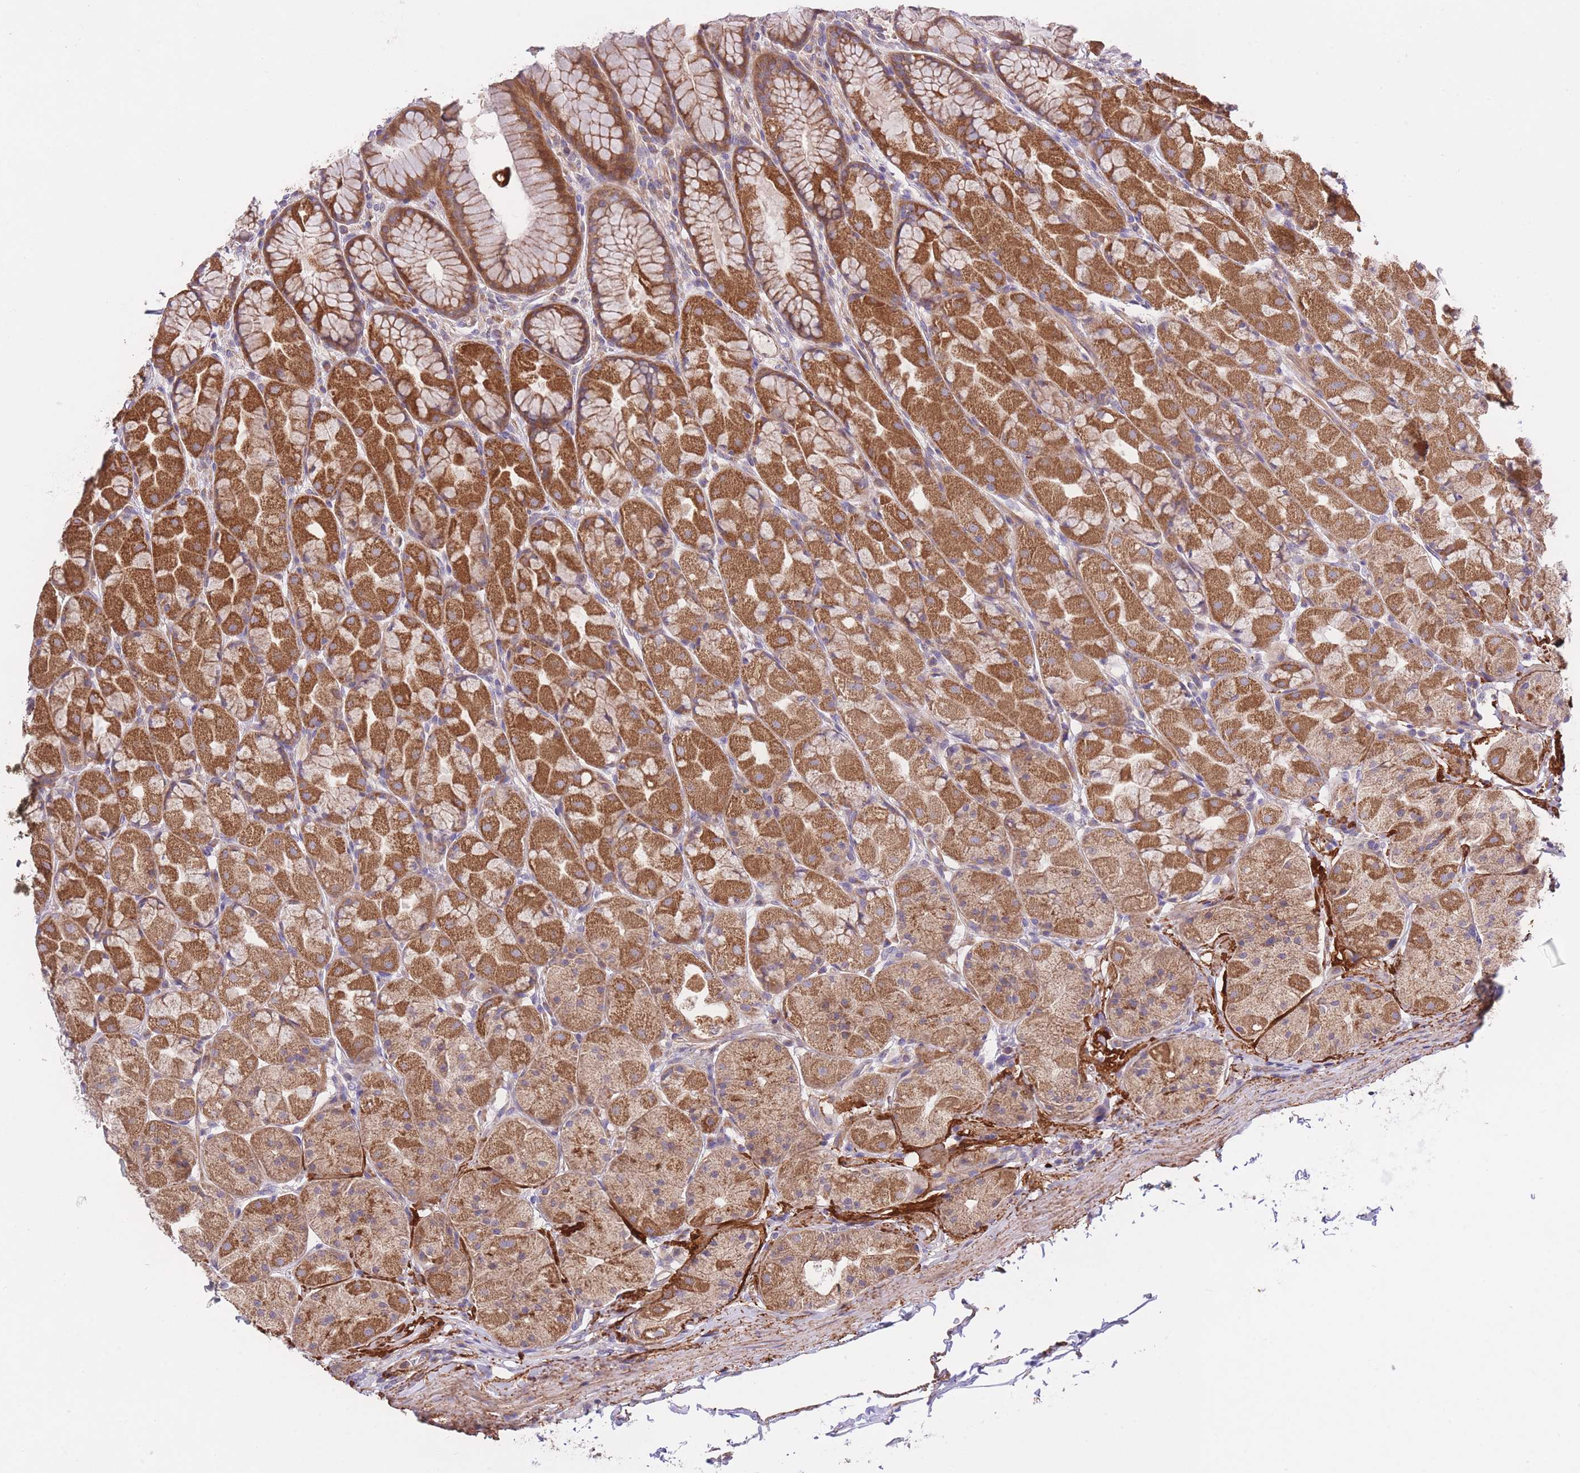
{"staining": {"intensity": "strong", "quantity": ">75%", "location": "cytoplasmic/membranous"}, "tissue": "stomach", "cell_type": "Glandular cells", "image_type": "normal", "snomed": [{"axis": "morphology", "description": "Normal tissue, NOS"}, {"axis": "topography", "description": "Stomach"}], "caption": "Immunohistochemistry (IHC) photomicrograph of unremarkable stomach stained for a protein (brown), which exhibits high levels of strong cytoplasmic/membranous staining in about >75% of glandular cells.", "gene": "ATP13A2", "patient": {"sex": "male", "age": 57}}